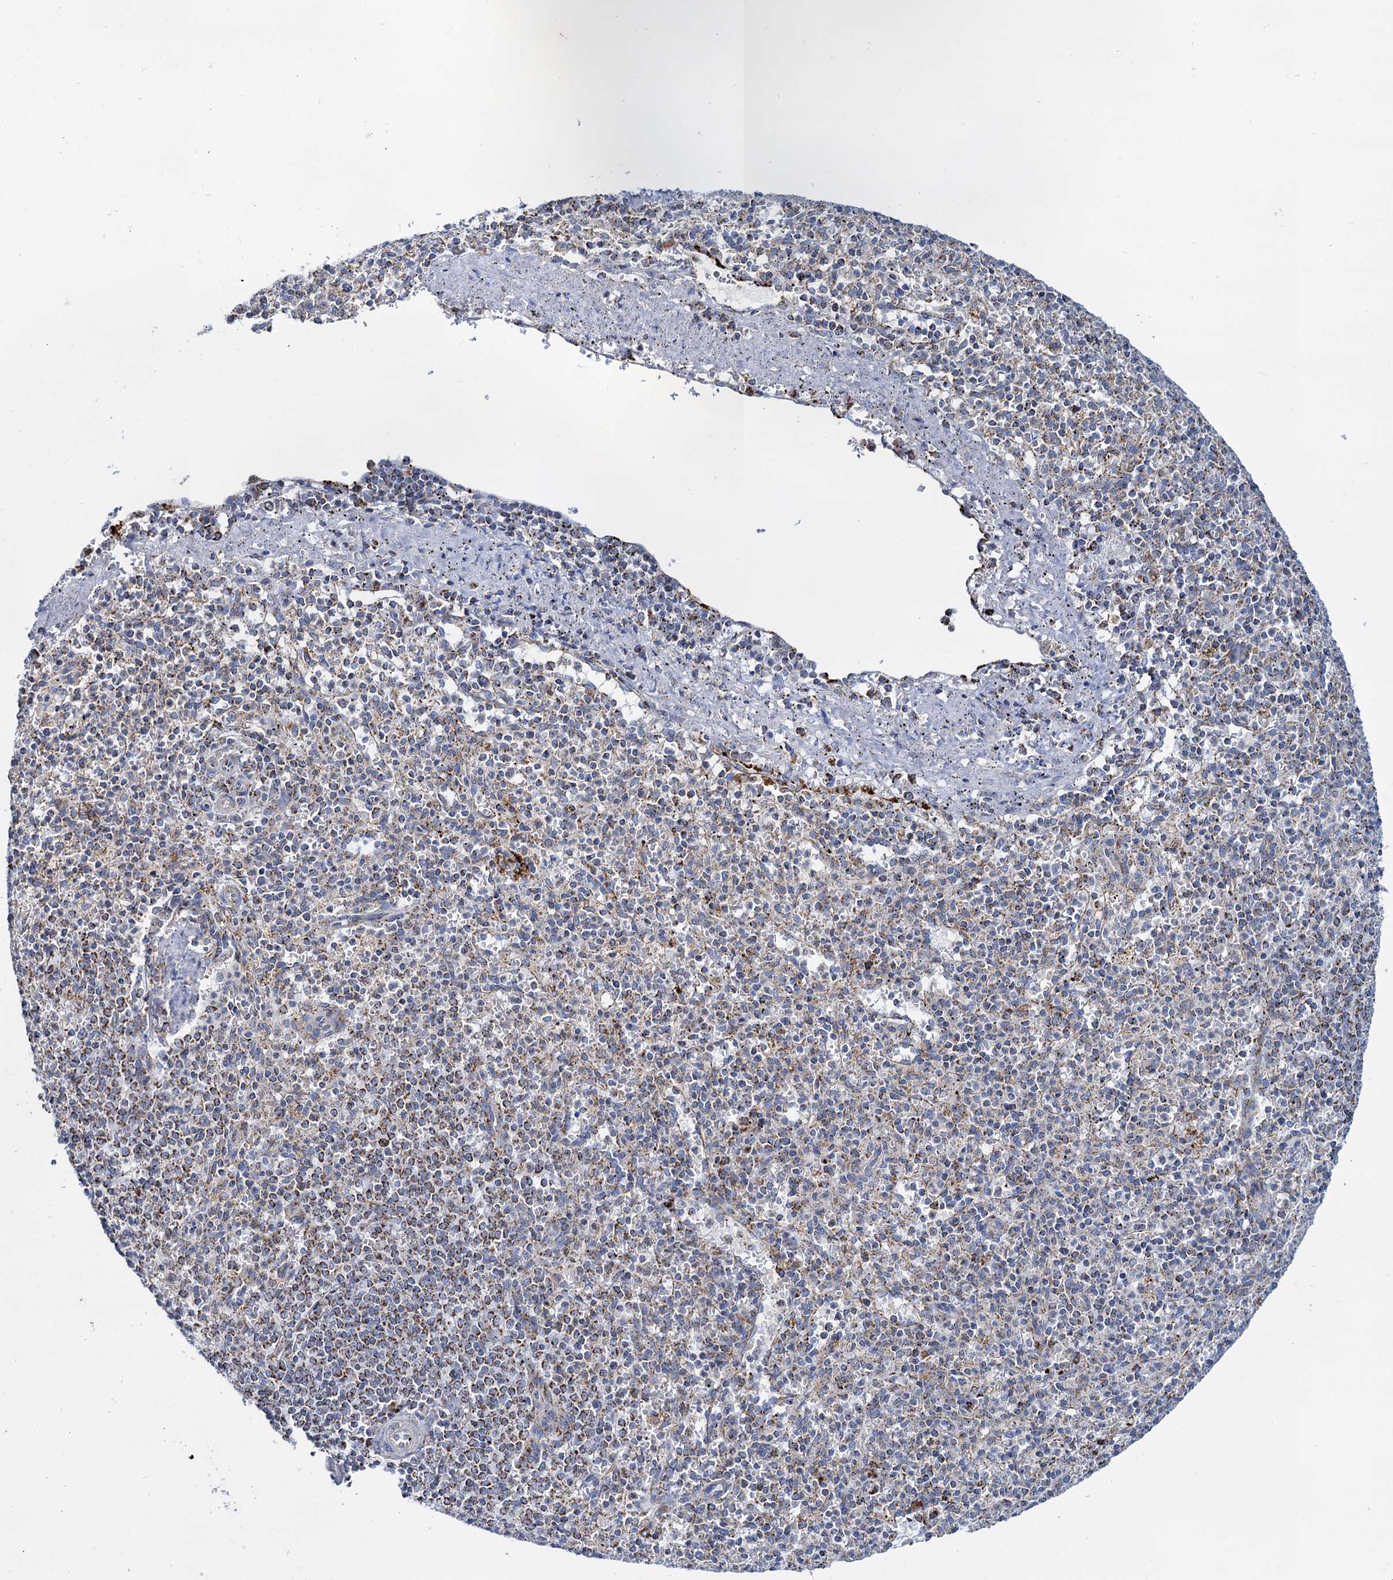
{"staining": {"intensity": "moderate", "quantity": "<25%", "location": "cytoplasmic/membranous"}, "tissue": "spleen", "cell_type": "Cells in red pulp", "image_type": "normal", "snomed": [{"axis": "morphology", "description": "Normal tissue, NOS"}, {"axis": "topography", "description": "Spleen"}], "caption": "IHC histopathology image of benign spleen stained for a protein (brown), which displays low levels of moderate cytoplasmic/membranous staining in approximately <25% of cells in red pulp.", "gene": "C2CD3", "patient": {"sex": "male", "age": 72}}